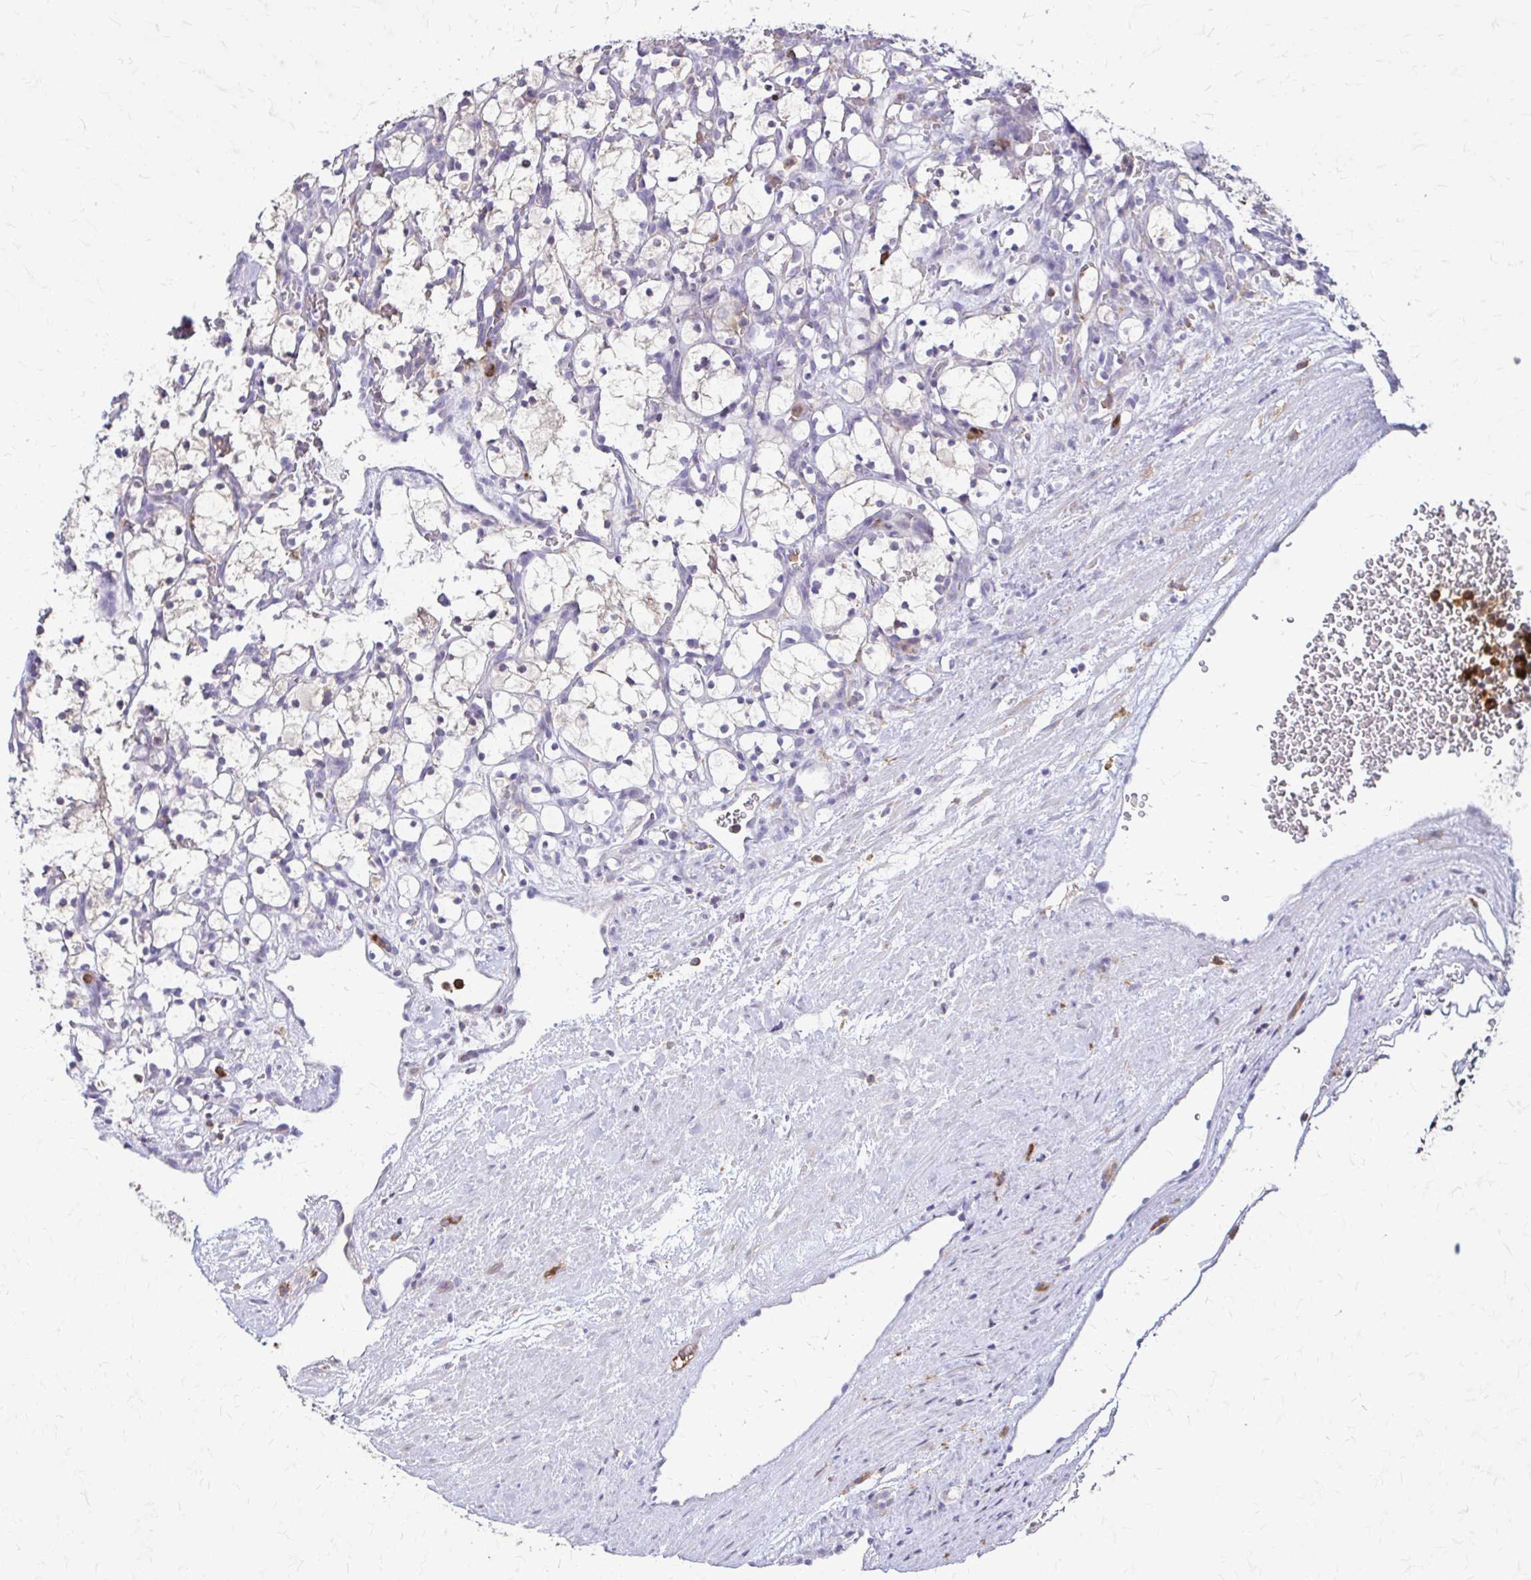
{"staining": {"intensity": "negative", "quantity": "none", "location": "none"}, "tissue": "renal cancer", "cell_type": "Tumor cells", "image_type": "cancer", "snomed": [{"axis": "morphology", "description": "Adenocarcinoma, NOS"}, {"axis": "topography", "description": "Kidney"}], "caption": "DAB immunohistochemical staining of human renal cancer reveals no significant positivity in tumor cells.", "gene": "PIK3AP1", "patient": {"sex": "female", "age": 69}}